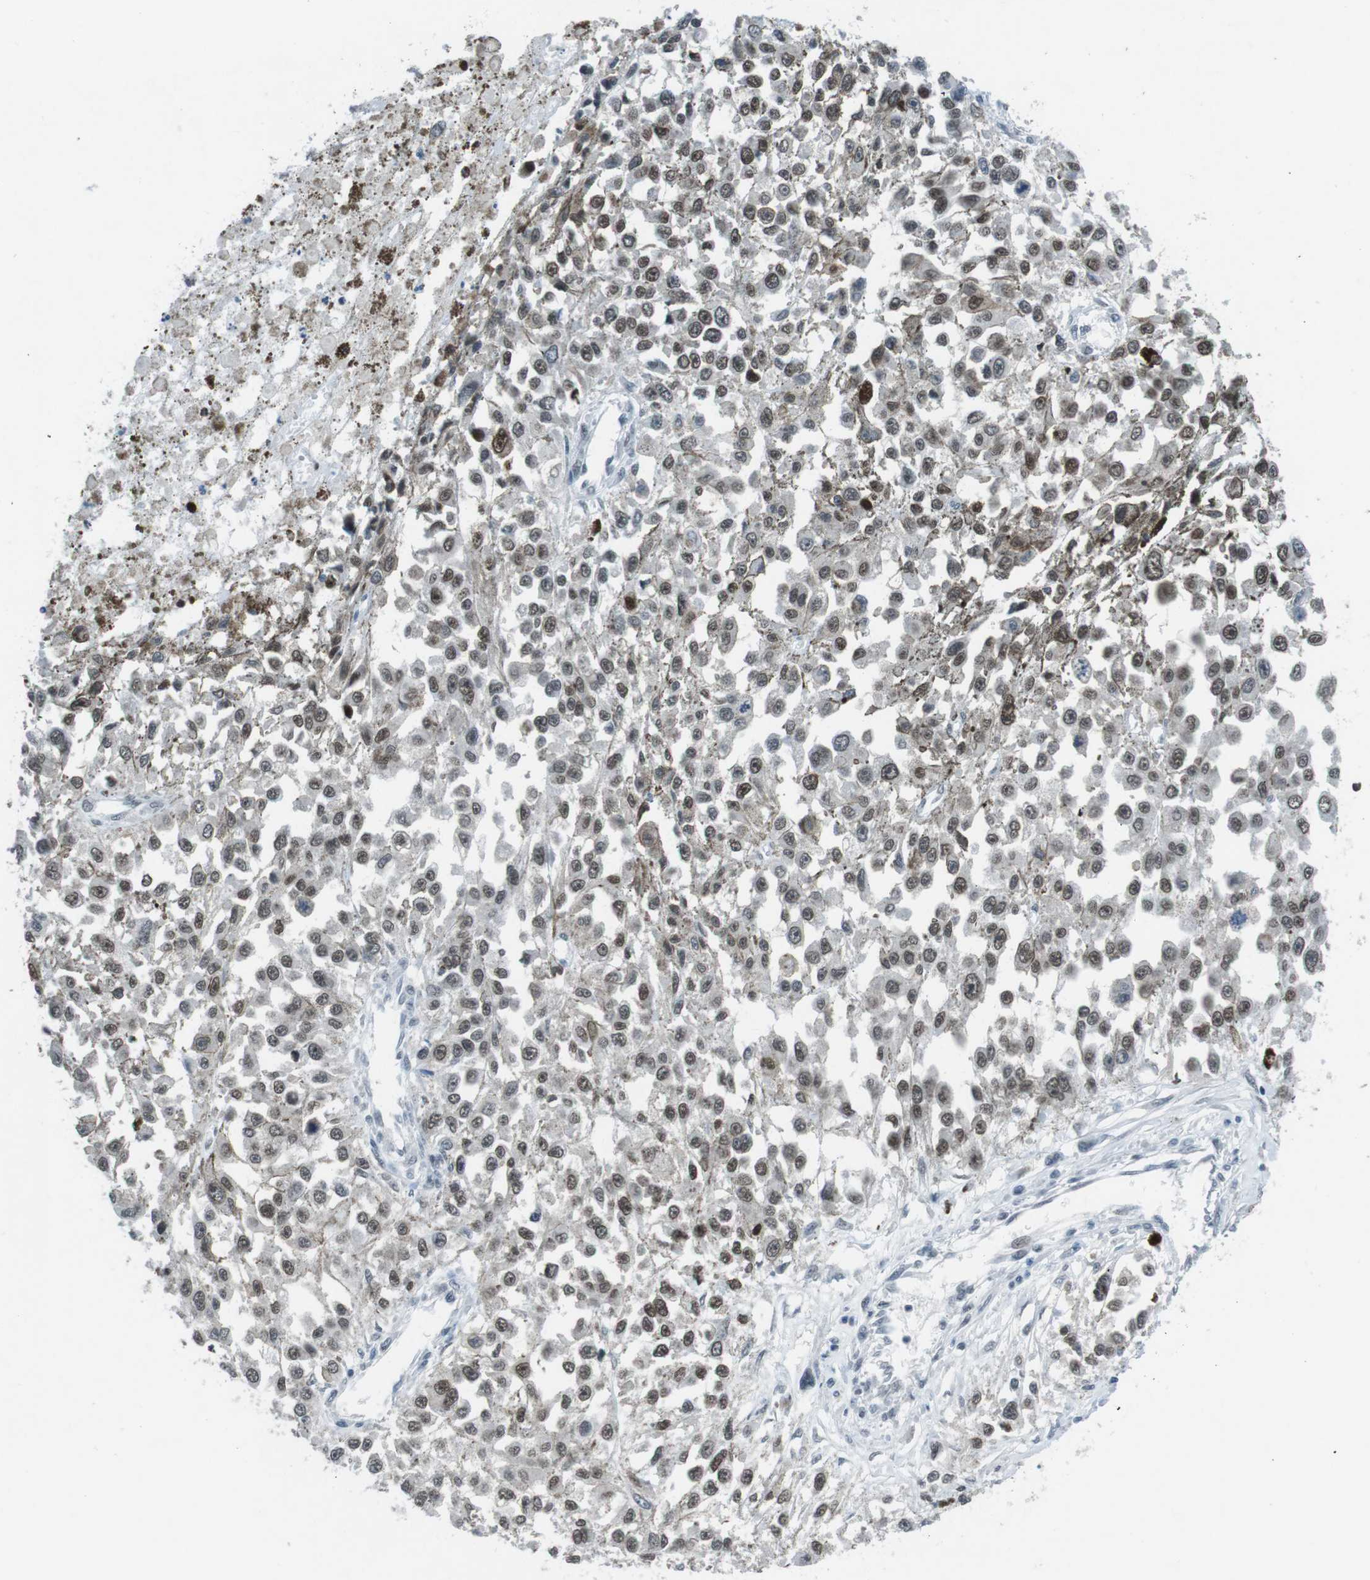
{"staining": {"intensity": "moderate", "quantity": "25%-75%", "location": "cytoplasmic/membranous,nuclear"}, "tissue": "melanoma", "cell_type": "Tumor cells", "image_type": "cancer", "snomed": [{"axis": "morphology", "description": "Malignant melanoma, Metastatic site"}, {"axis": "topography", "description": "Lymph node"}], "caption": "Human malignant melanoma (metastatic site) stained for a protein (brown) shows moderate cytoplasmic/membranous and nuclear positive expression in approximately 25%-75% of tumor cells.", "gene": "MAD1L1", "patient": {"sex": "male", "age": 59}}